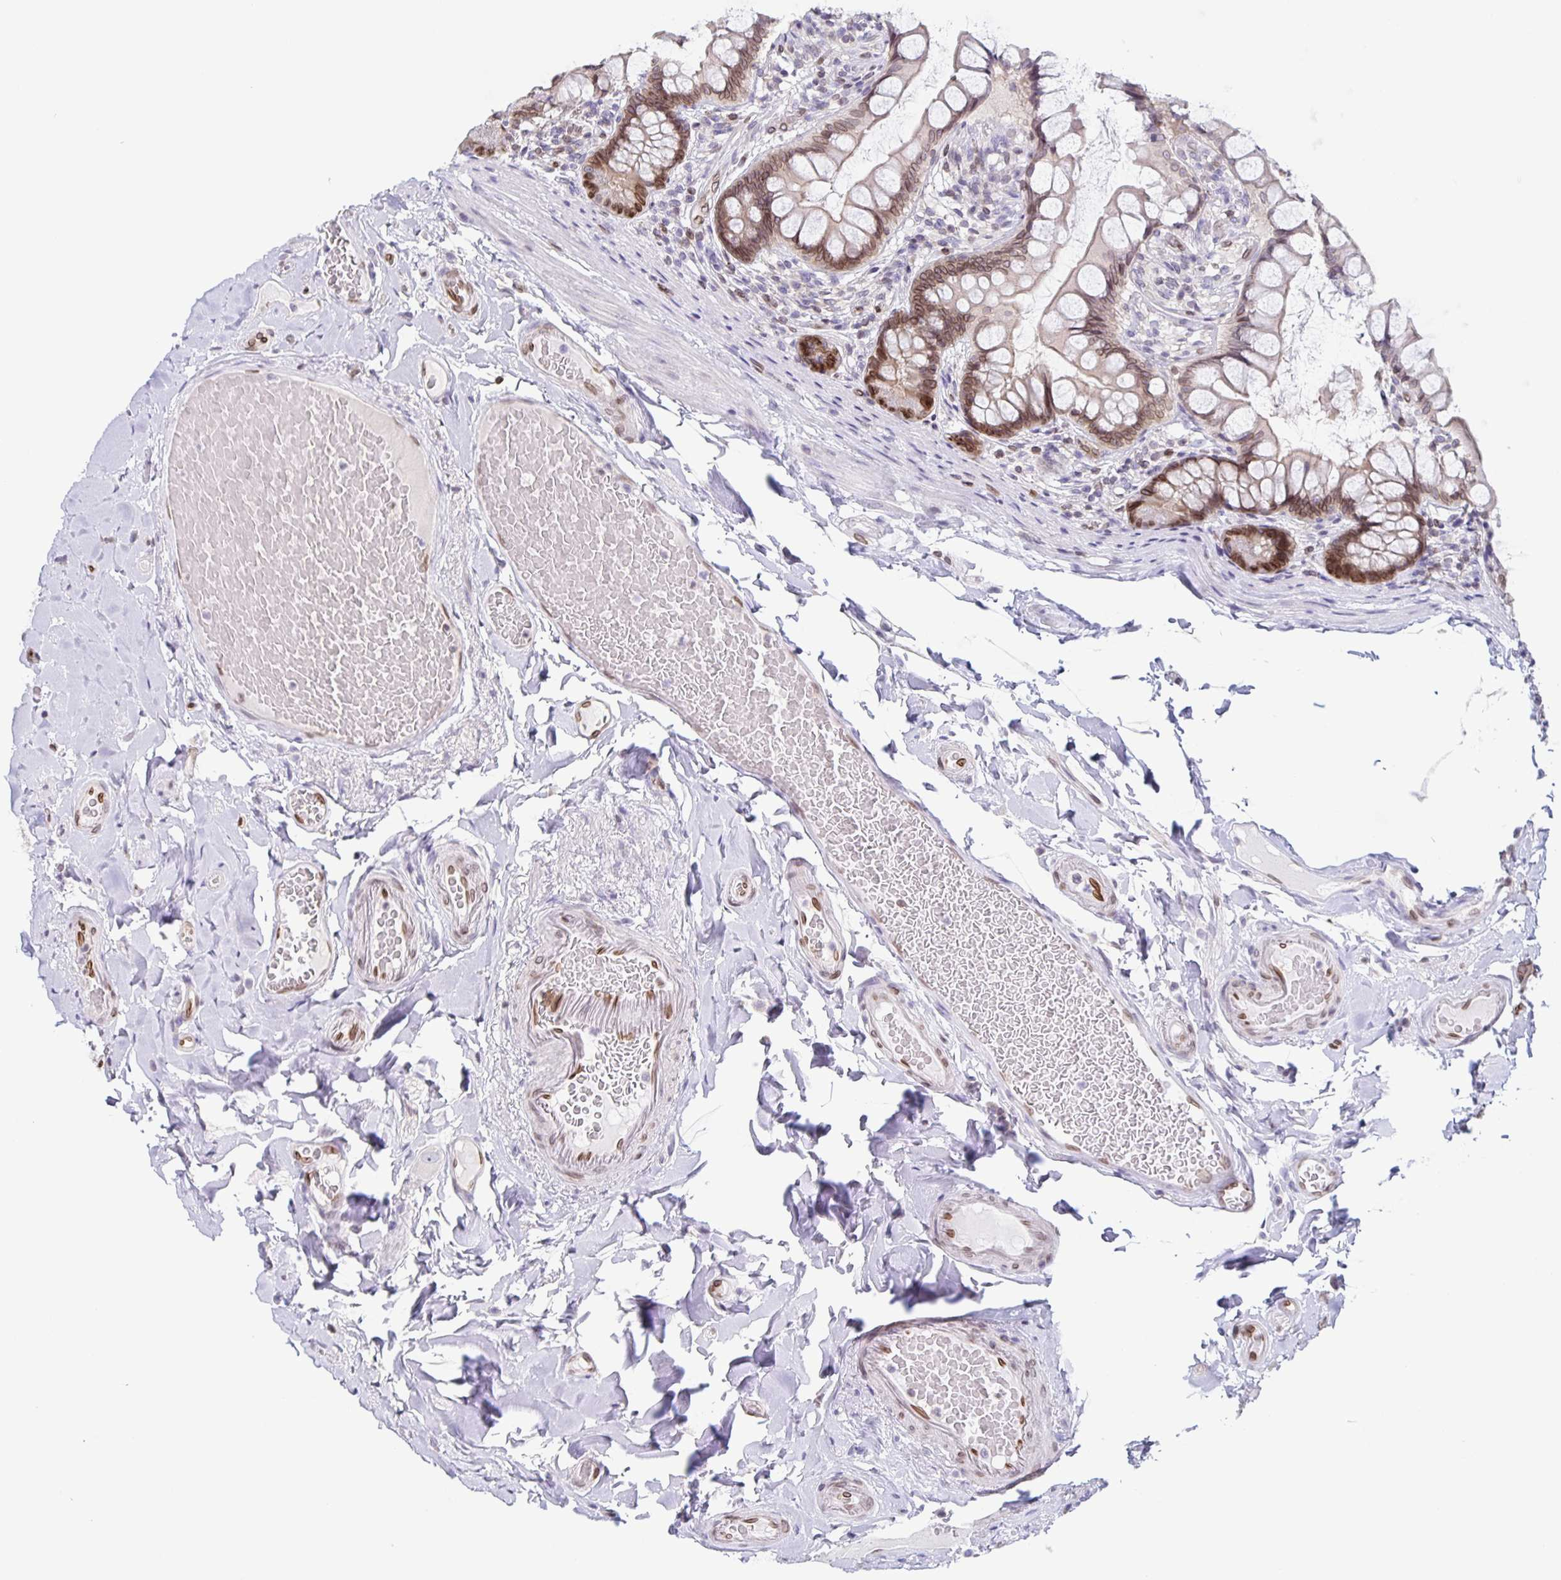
{"staining": {"intensity": "moderate", "quantity": "25%-75%", "location": "cytoplasmic/membranous,nuclear"}, "tissue": "small intestine", "cell_type": "Glandular cells", "image_type": "normal", "snomed": [{"axis": "morphology", "description": "Normal tissue, NOS"}, {"axis": "topography", "description": "Small intestine"}], "caption": "The image shows immunohistochemical staining of unremarkable small intestine. There is moderate cytoplasmic/membranous,nuclear staining is present in about 25%-75% of glandular cells. The protein is stained brown, and the nuclei are stained in blue (DAB IHC with brightfield microscopy, high magnification).", "gene": "SYNE2", "patient": {"sex": "male", "age": 70}}